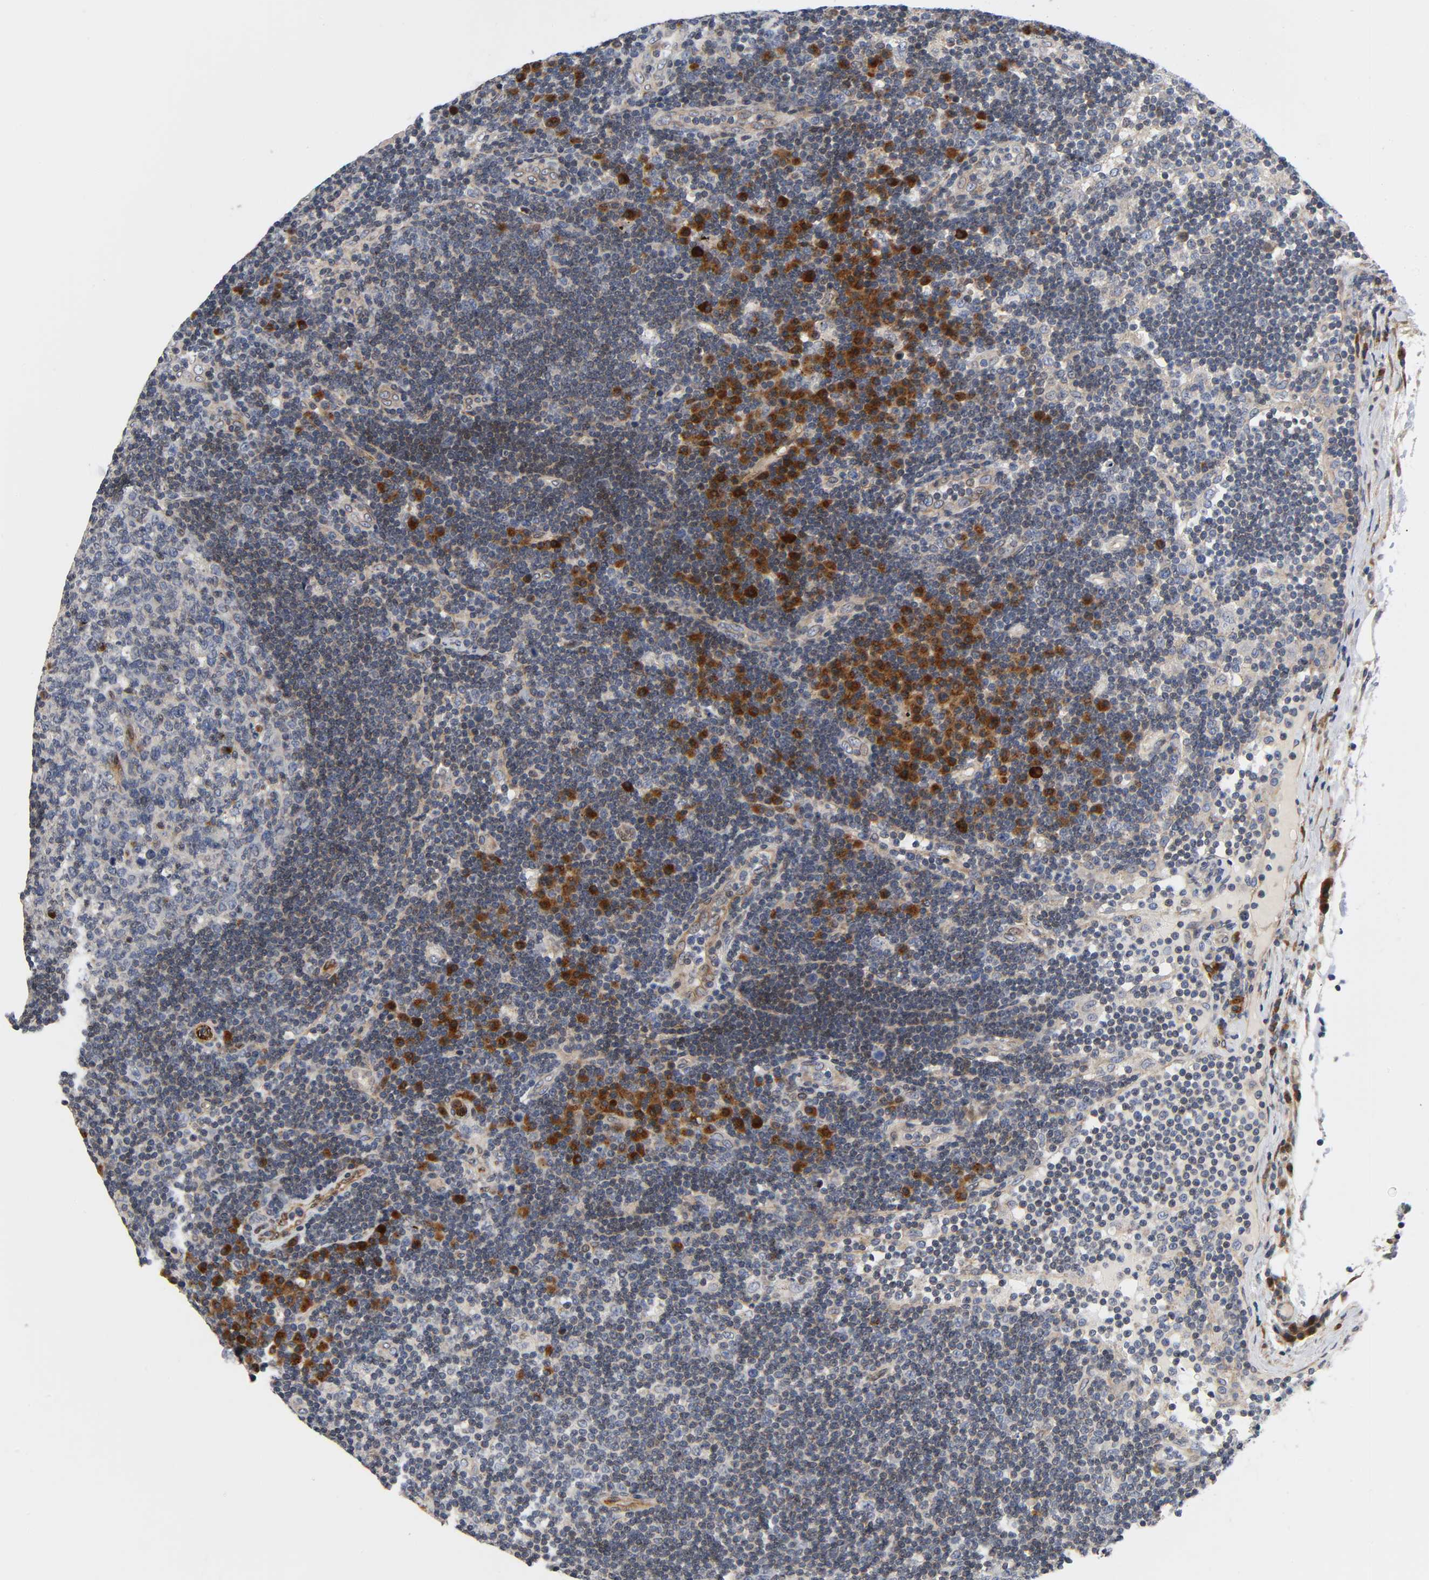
{"staining": {"intensity": "strong", "quantity": "<25%", "location": "cytoplasmic/membranous"}, "tissue": "lymph node", "cell_type": "Germinal center cells", "image_type": "normal", "snomed": [{"axis": "morphology", "description": "Normal tissue, NOS"}, {"axis": "morphology", "description": "Squamous cell carcinoma, metastatic, NOS"}, {"axis": "topography", "description": "Lymph node"}], "caption": "Germinal center cells reveal medium levels of strong cytoplasmic/membranous expression in approximately <25% of cells in unremarkable human lymph node.", "gene": "ASB6", "patient": {"sex": "female", "age": 53}}